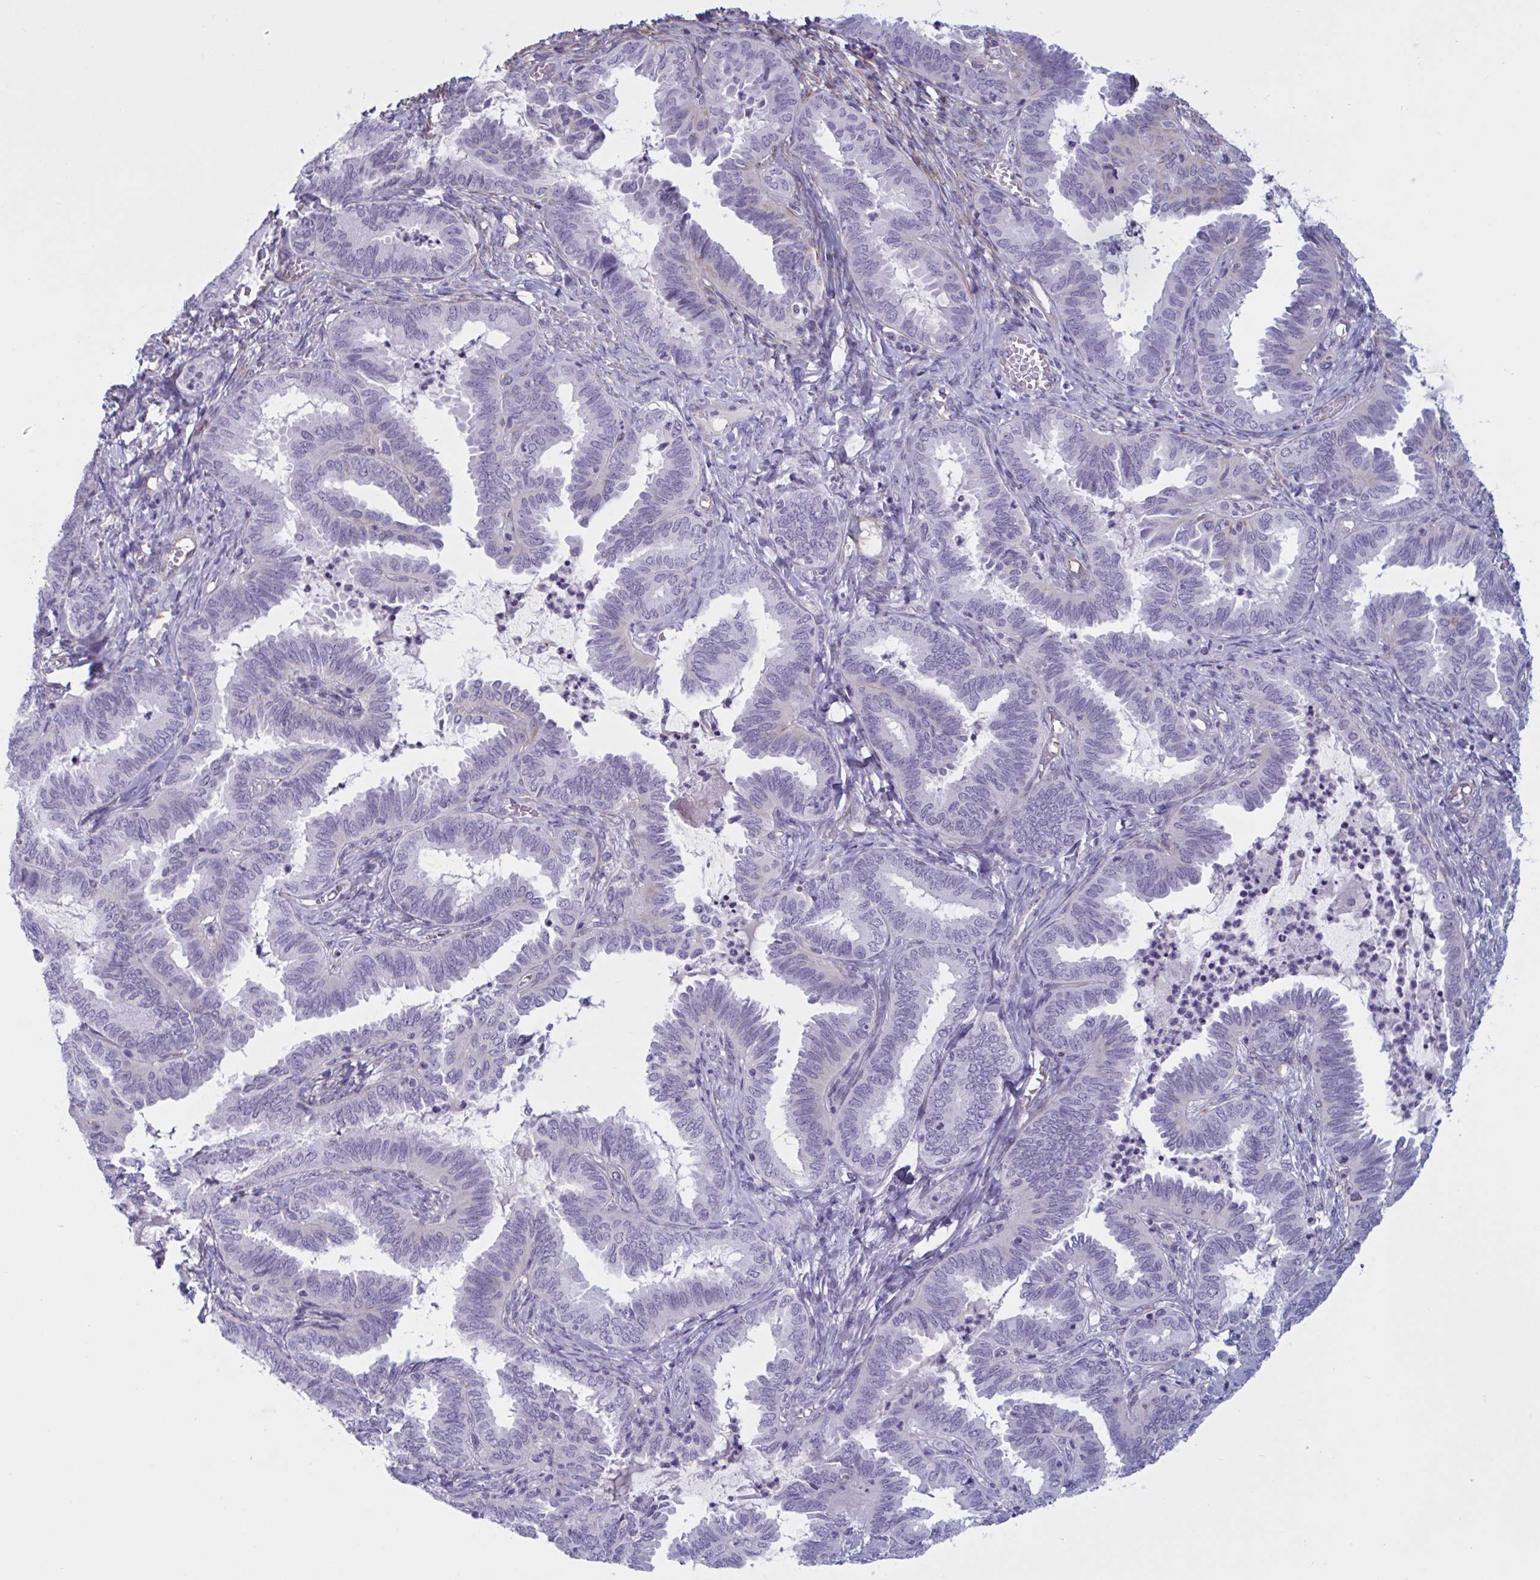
{"staining": {"intensity": "negative", "quantity": "none", "location": "none"}, "tissue": "ovarian cancer", "cell_type": "Tumor cells", "image_type": "cancer", "snomed": [{"axis": "morphology", "description": "Carcinoma, endometroid"}, {"axis": "topography", "description": "Ovary"}], "caption": "Image shows no protein staining in tumor cells of ovarian cancer (endometroid carcinoma) tissue.", "gene": "OR1L3", "patient": {"sex": "female", "age": 70}}